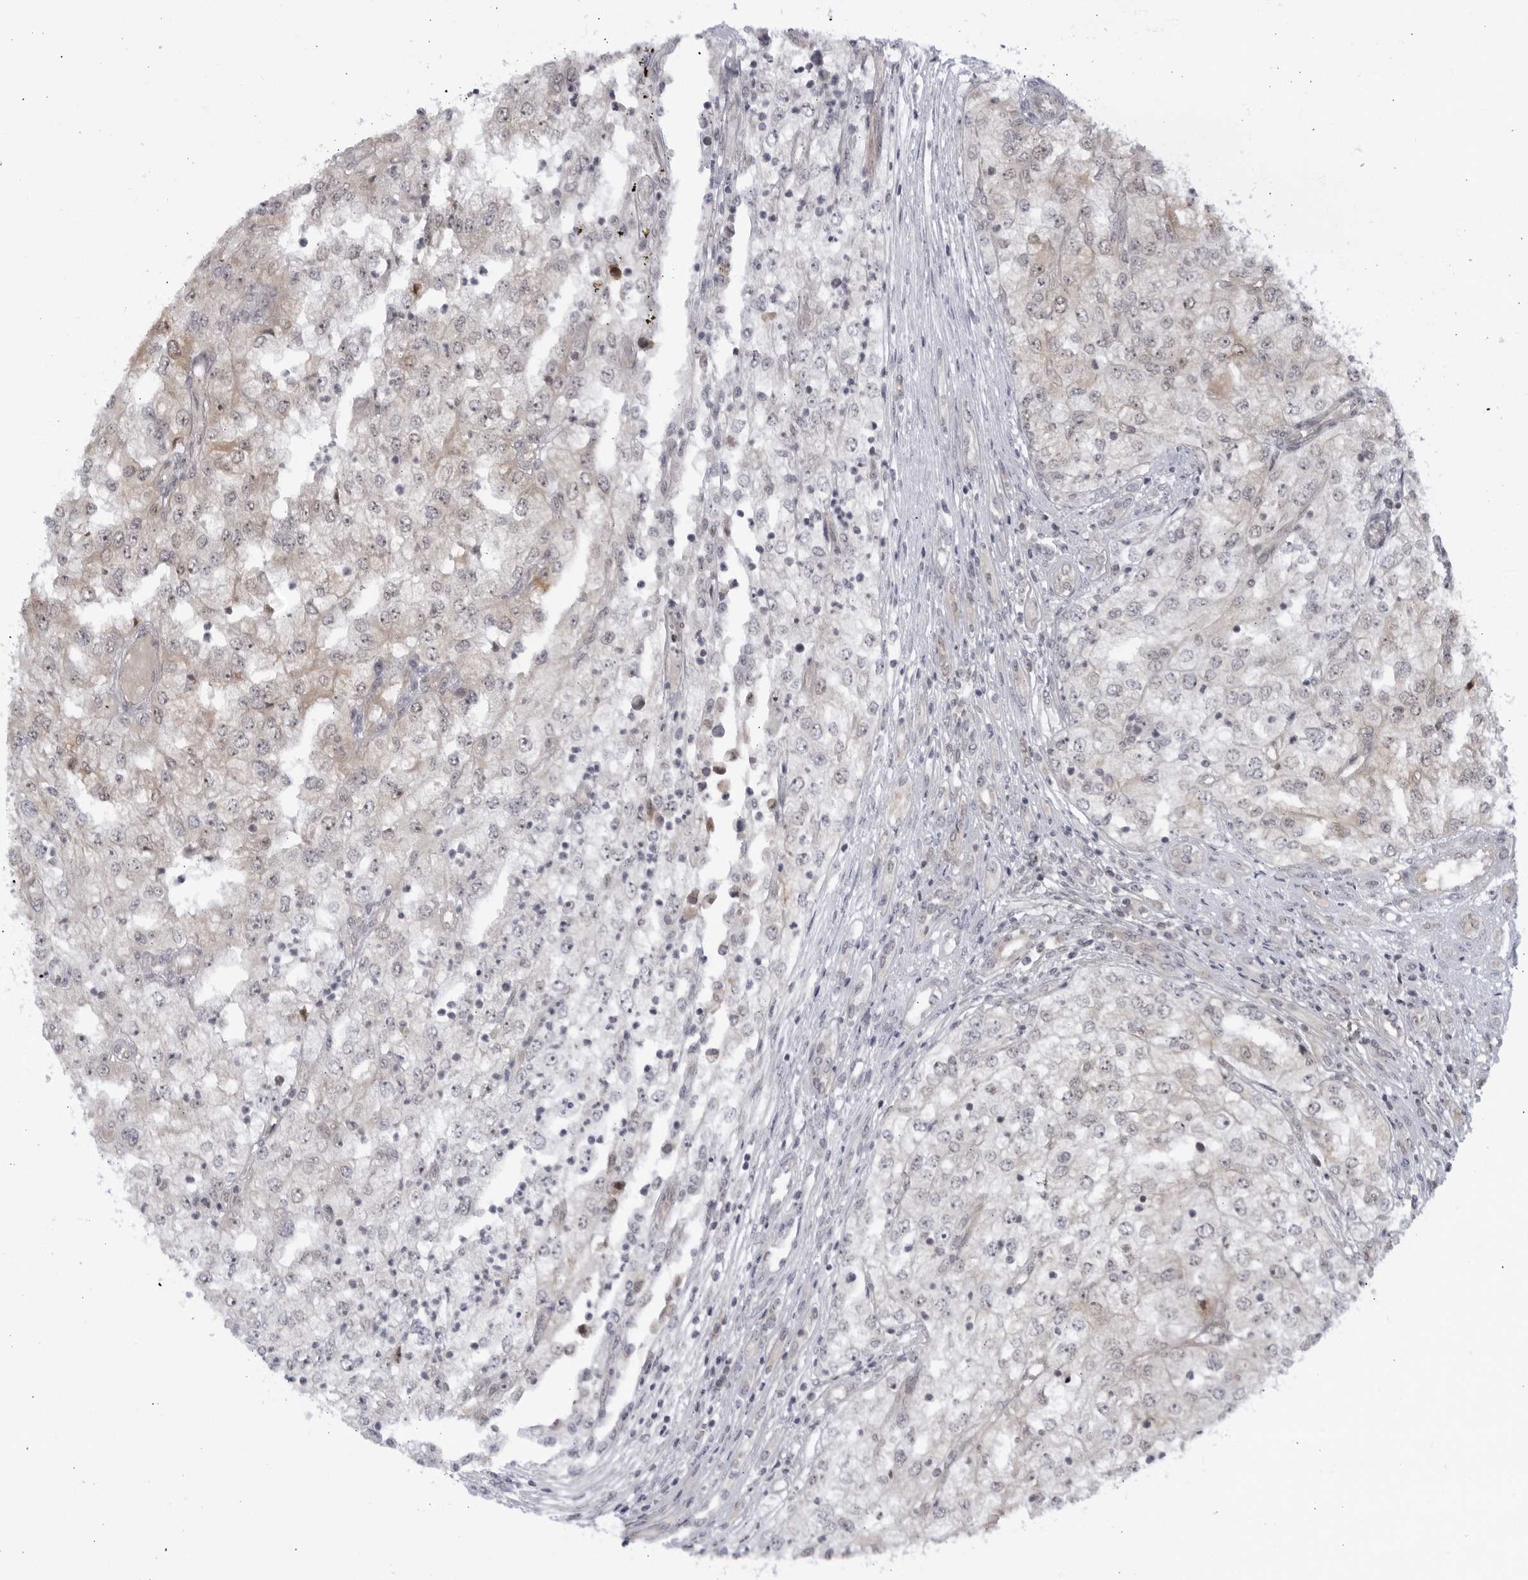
{"staining": {"intensity": "weak", "quantity": "25%-75%", "location": "cytoplasmic/membranous,nuclear"}, "tissue": "renal cancer", "cell_type": "Tumor cells", "image_type": "cancer", "snomed": [{"axis": "morphology", "description": "Adenocarcinoma, NOS"}, {"axis": "topography", "description": "Kidney"}], "caption": "Tumor cells exhibit low levels of weak cytoplasmic/membranous and nuclear expression in about 25%-75% of cells in human renal cancer (adenocarcinoma).", "gene": "ITGB3BP", "patient": {"sex": "female", "age": 54}}